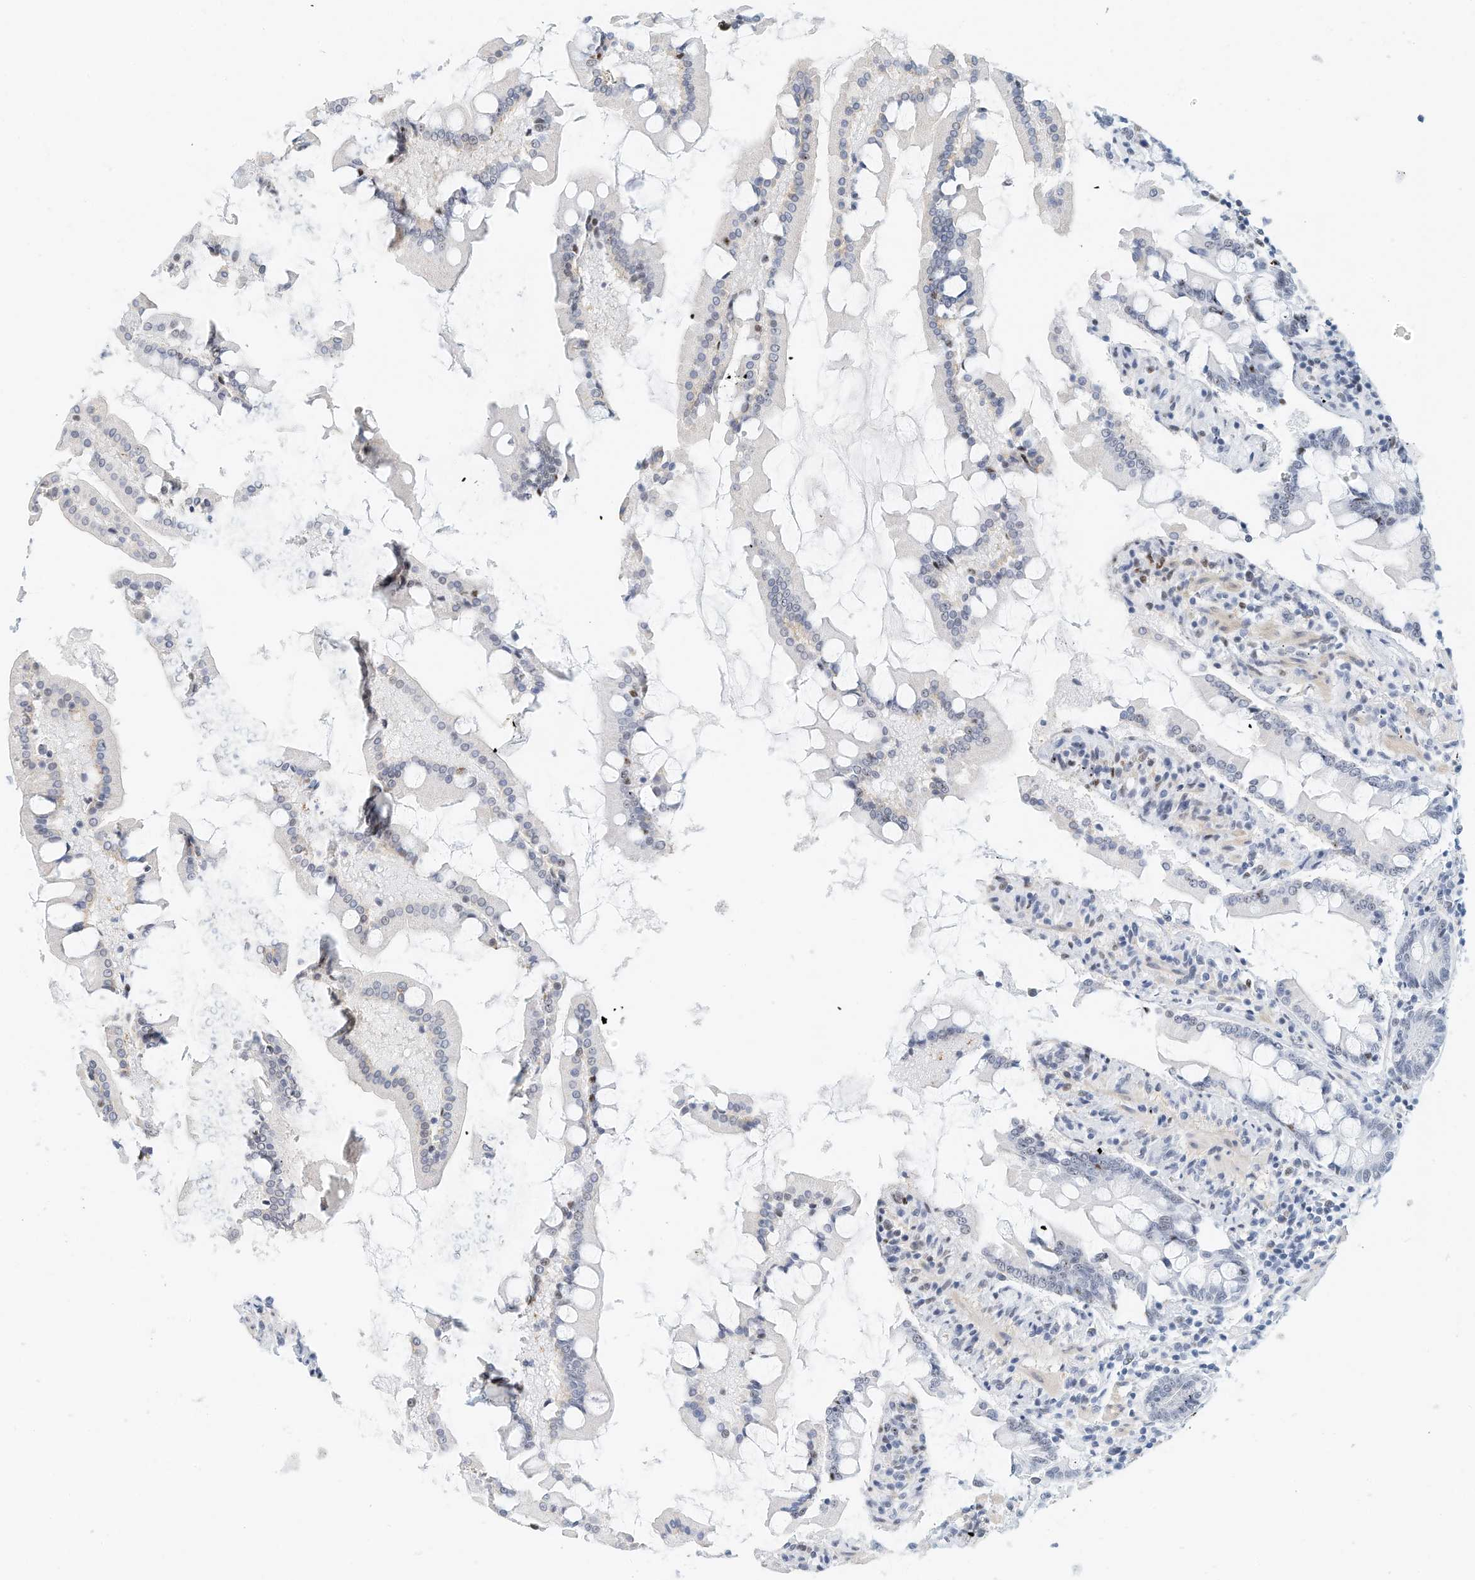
{"staining": {"intensity": "negative", "quantity": "none", "location": "none"}, "tissue": "small intestine", "cell_type": "Glandular cells", "image_type": "normal", "snomed": [{"axis": "morphology", "description": "Normal tissue, NOS"}, {"axis": "topography", "description": "Small intestine"}], "caption": "Immunohistochemistry of benign small intestine reveals no positivity in glandular cells. The staining is performed using DAB (3,3'-diaminobenzidine) brown chromogen with nuclei counter-stained in using hematoxylin.", "gene": "ARHGAP28", "patient": {"sex": "male", "age": 41}}